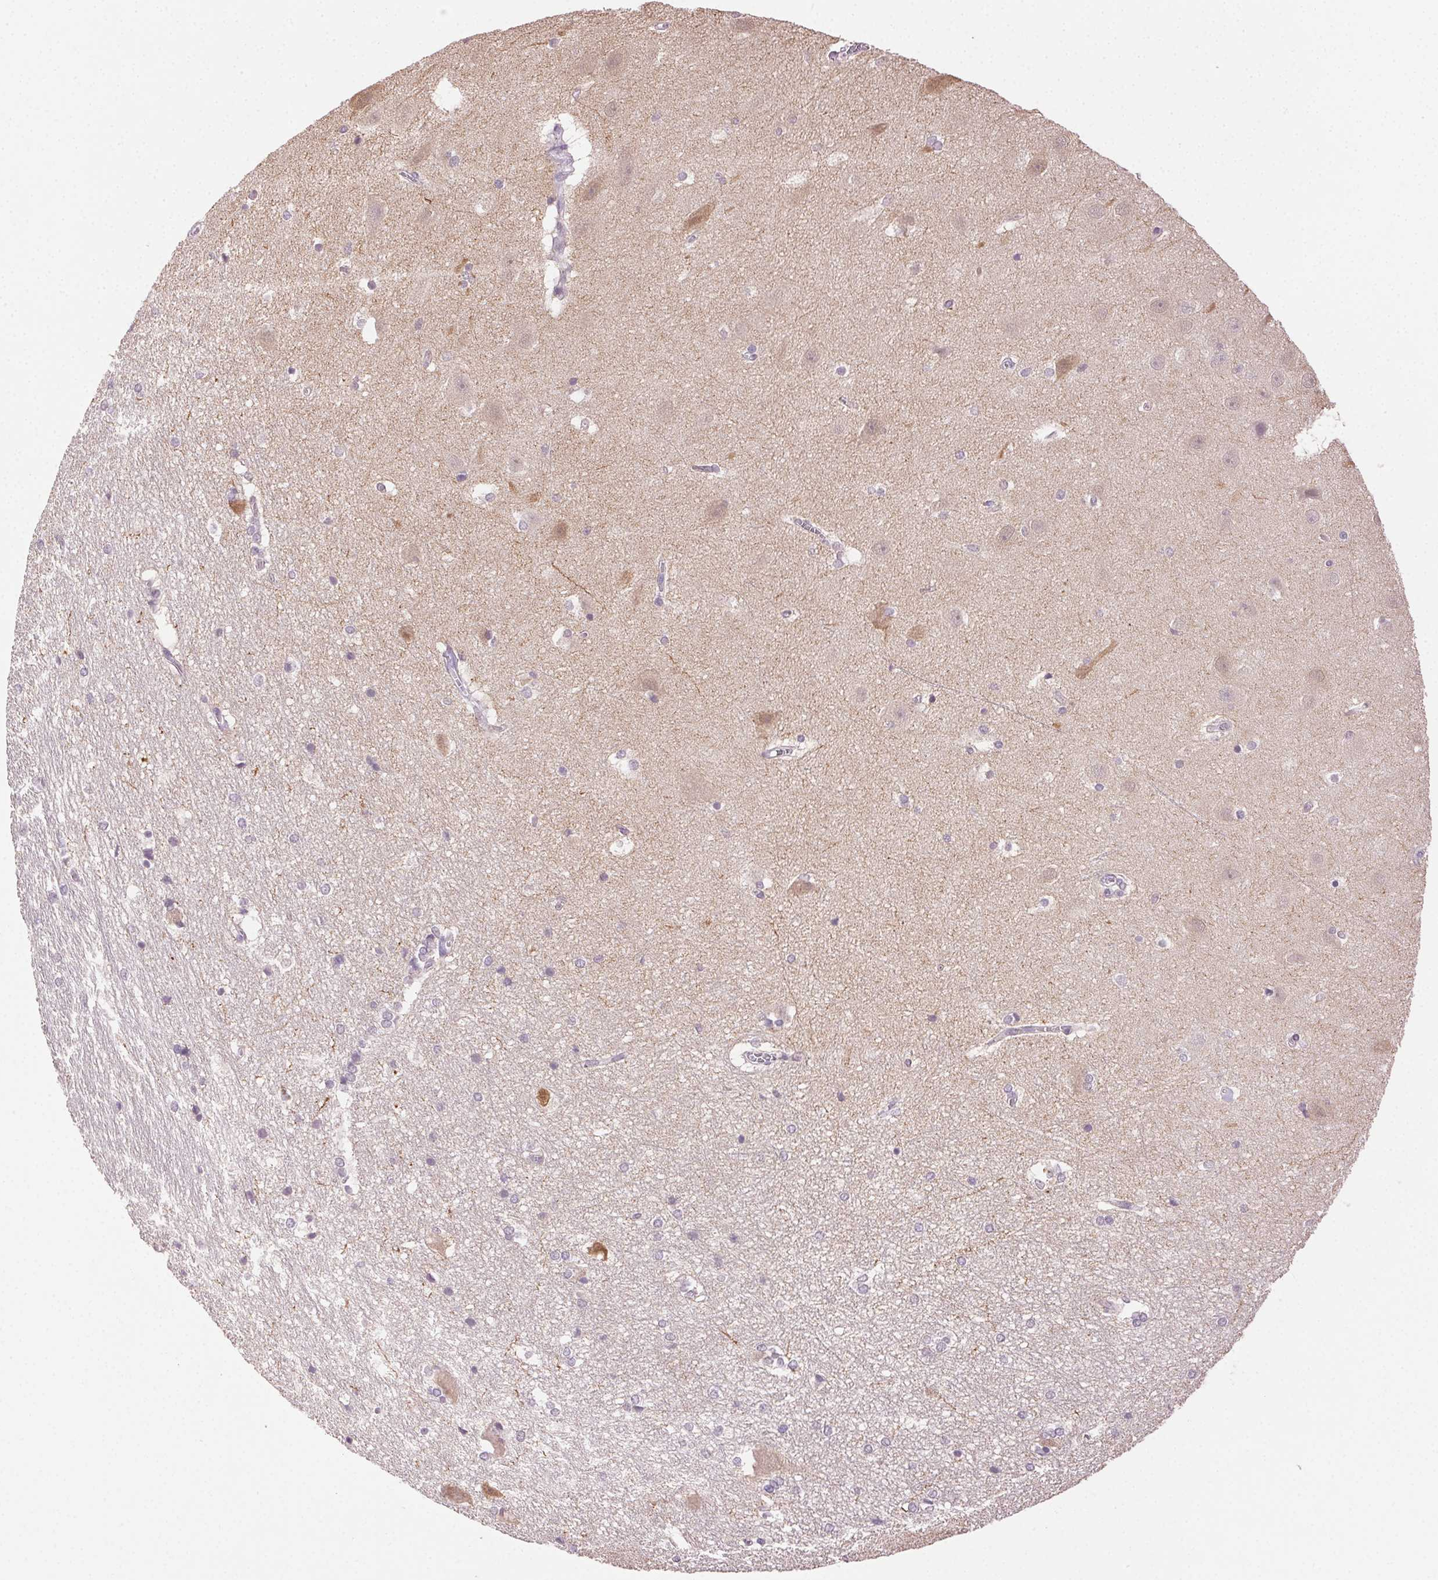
{"staining": {"intensity": "negative", "quantity": "none", "location": "none"}, "tissue": "hippocampus", "cell_type": "Glial cells", "image_type": "normal", "snomed": [{"axis": "morphology", "description": "Normal tissue, NOS"}, {"axis": "topography", "description": "Cerebral cortex"}, {"axis": "topography", "description": "Hippocampus"}], "caption": "Human hippocampus stained for a protein using immunohistochemistry exhibits no expression in glial cells.", "gene": "CLDN10", "patient": {"sex": "female", "age": 19}}